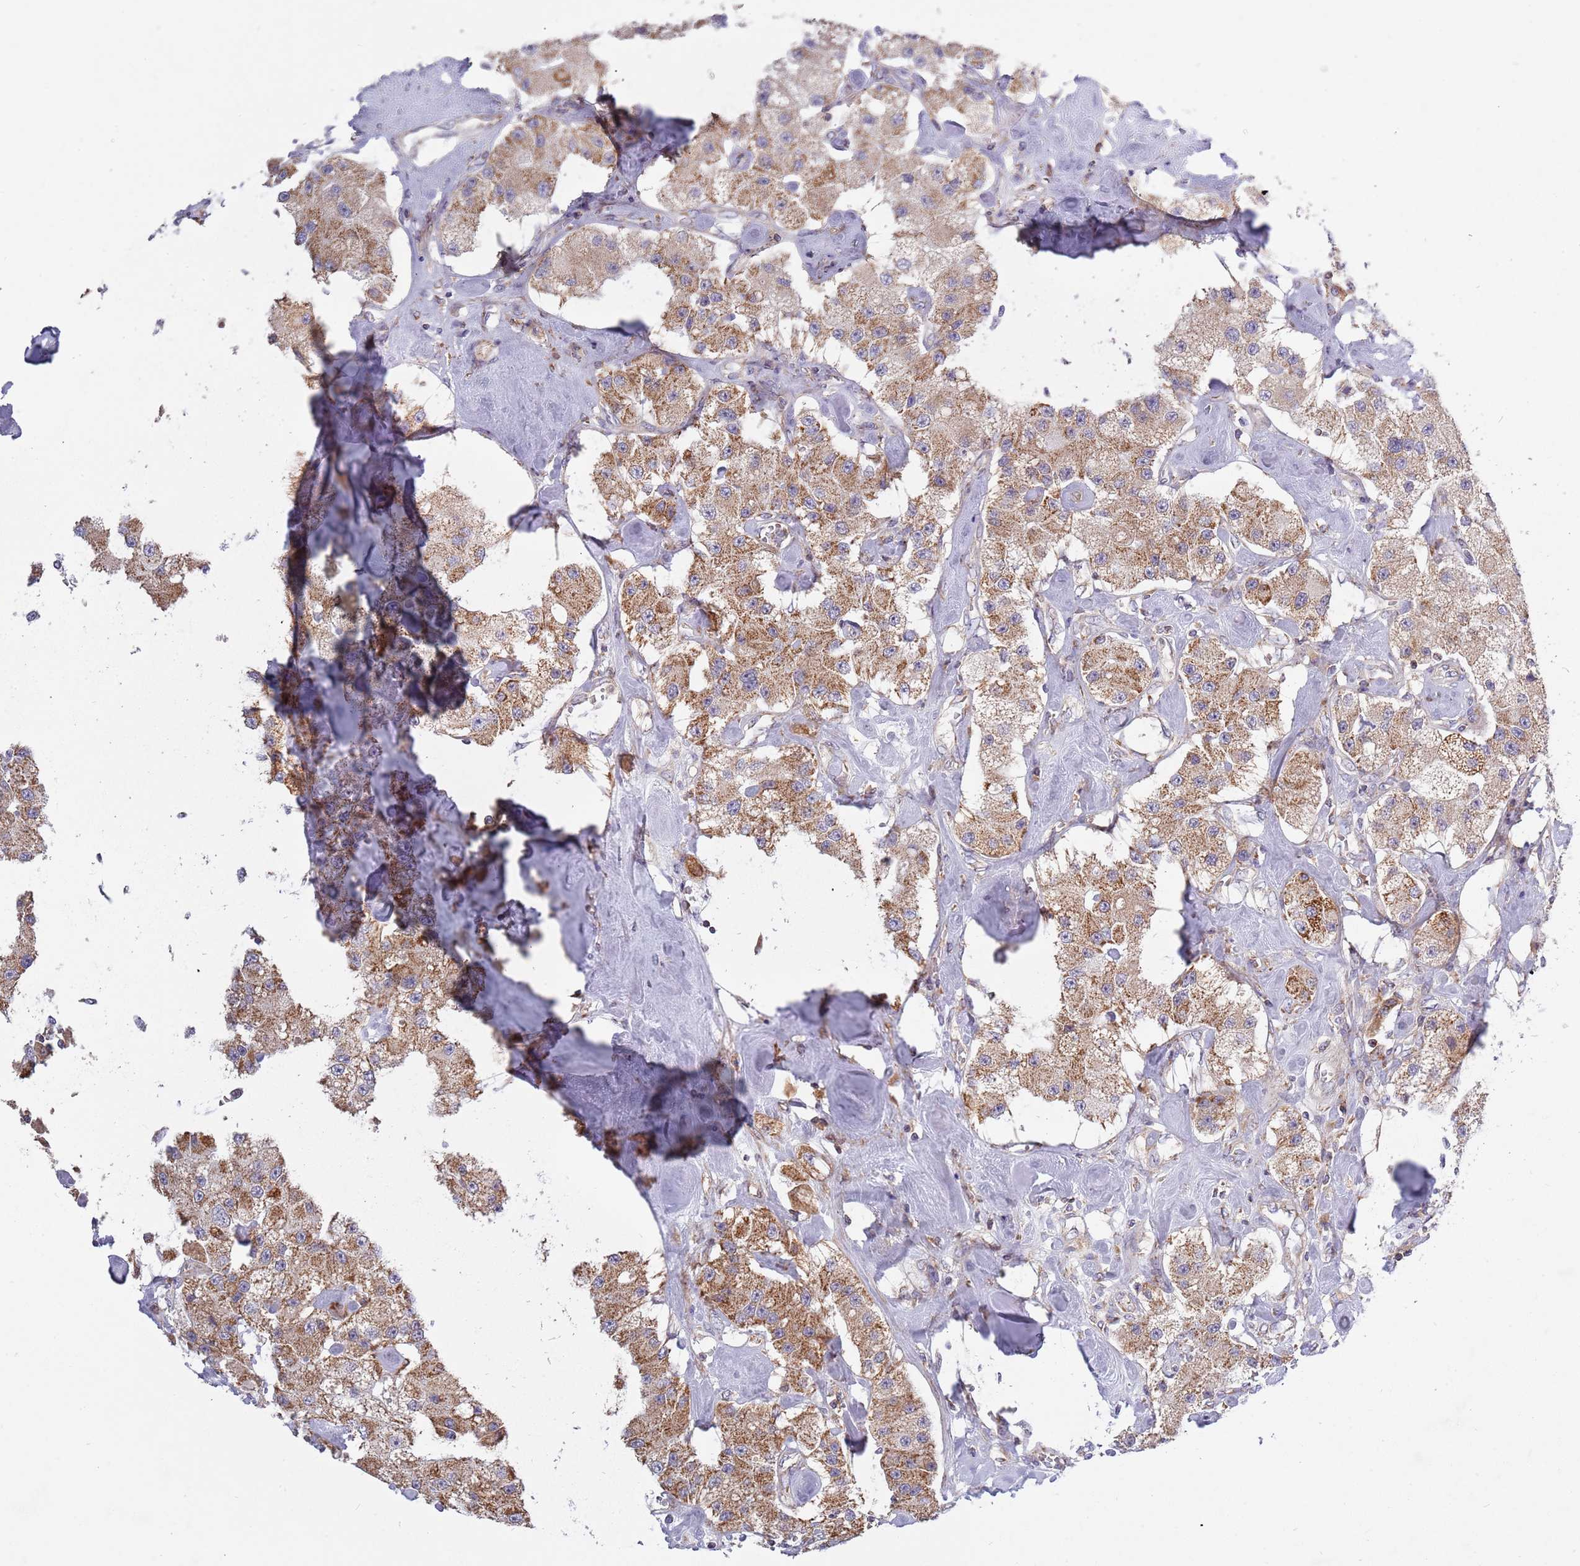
{"staining": {"intensity": "moderate", "quantity": ">75%", "location": "cytoplasmic/membranous"}, "tissue": "carcinoid", "cell_type": "Tumor cells", "image_type": "cancer", "snomed": [{"axis": "morphology", "description": "Carcinoid, malignant, NOS"}, {"axis": "topography", "description": "Pancreas"}], "caption": "Approximately >75% of tumor cells in human carcinoid exhibit moderate cytoplasmic/membranous protein staining as visualized by brown immunohistochemical staining.", "gene": "IRS4", "patient": {"sex": "male", "age": 41}}